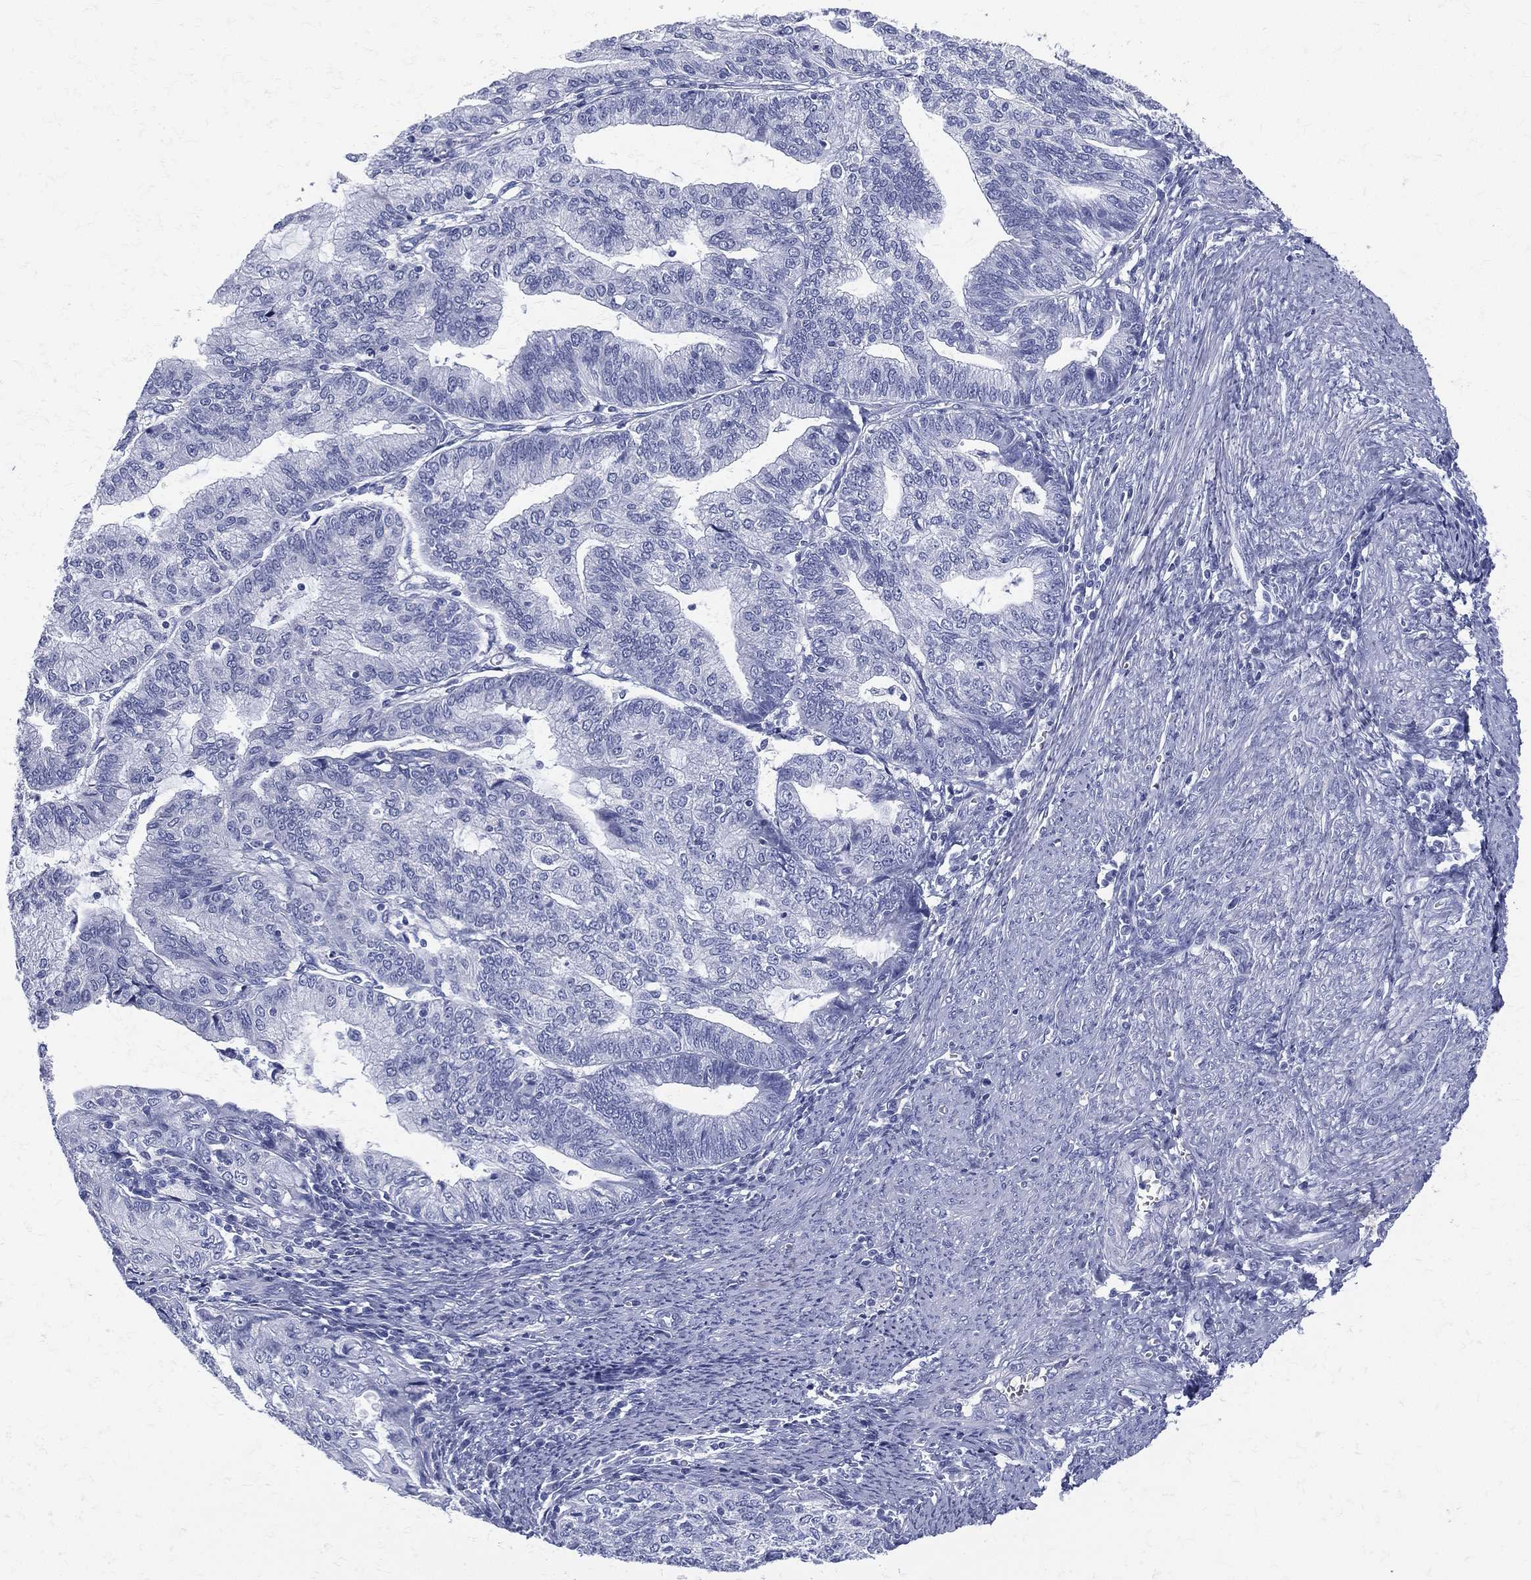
{"staining": {"intensity": "negative", "quantity": "none", "location": "none"}, "tissue": "endometrial cancer", "cell_type": "Tumor cells", "image_type": "cancer", "snomed": [{"axis": "morphology", "description": "Adenocarcinoma, NOS"}, {"axis": "topography", "description": "Endometrium"}], "caption": "High power microscopy image of an immunohistochemistry (IHC) histopathology image of endometrial cancer, revealing no significant expression in tumor cells.", "gene": "ETNPPL", "patient": {"sex": "female", "age": 82}}